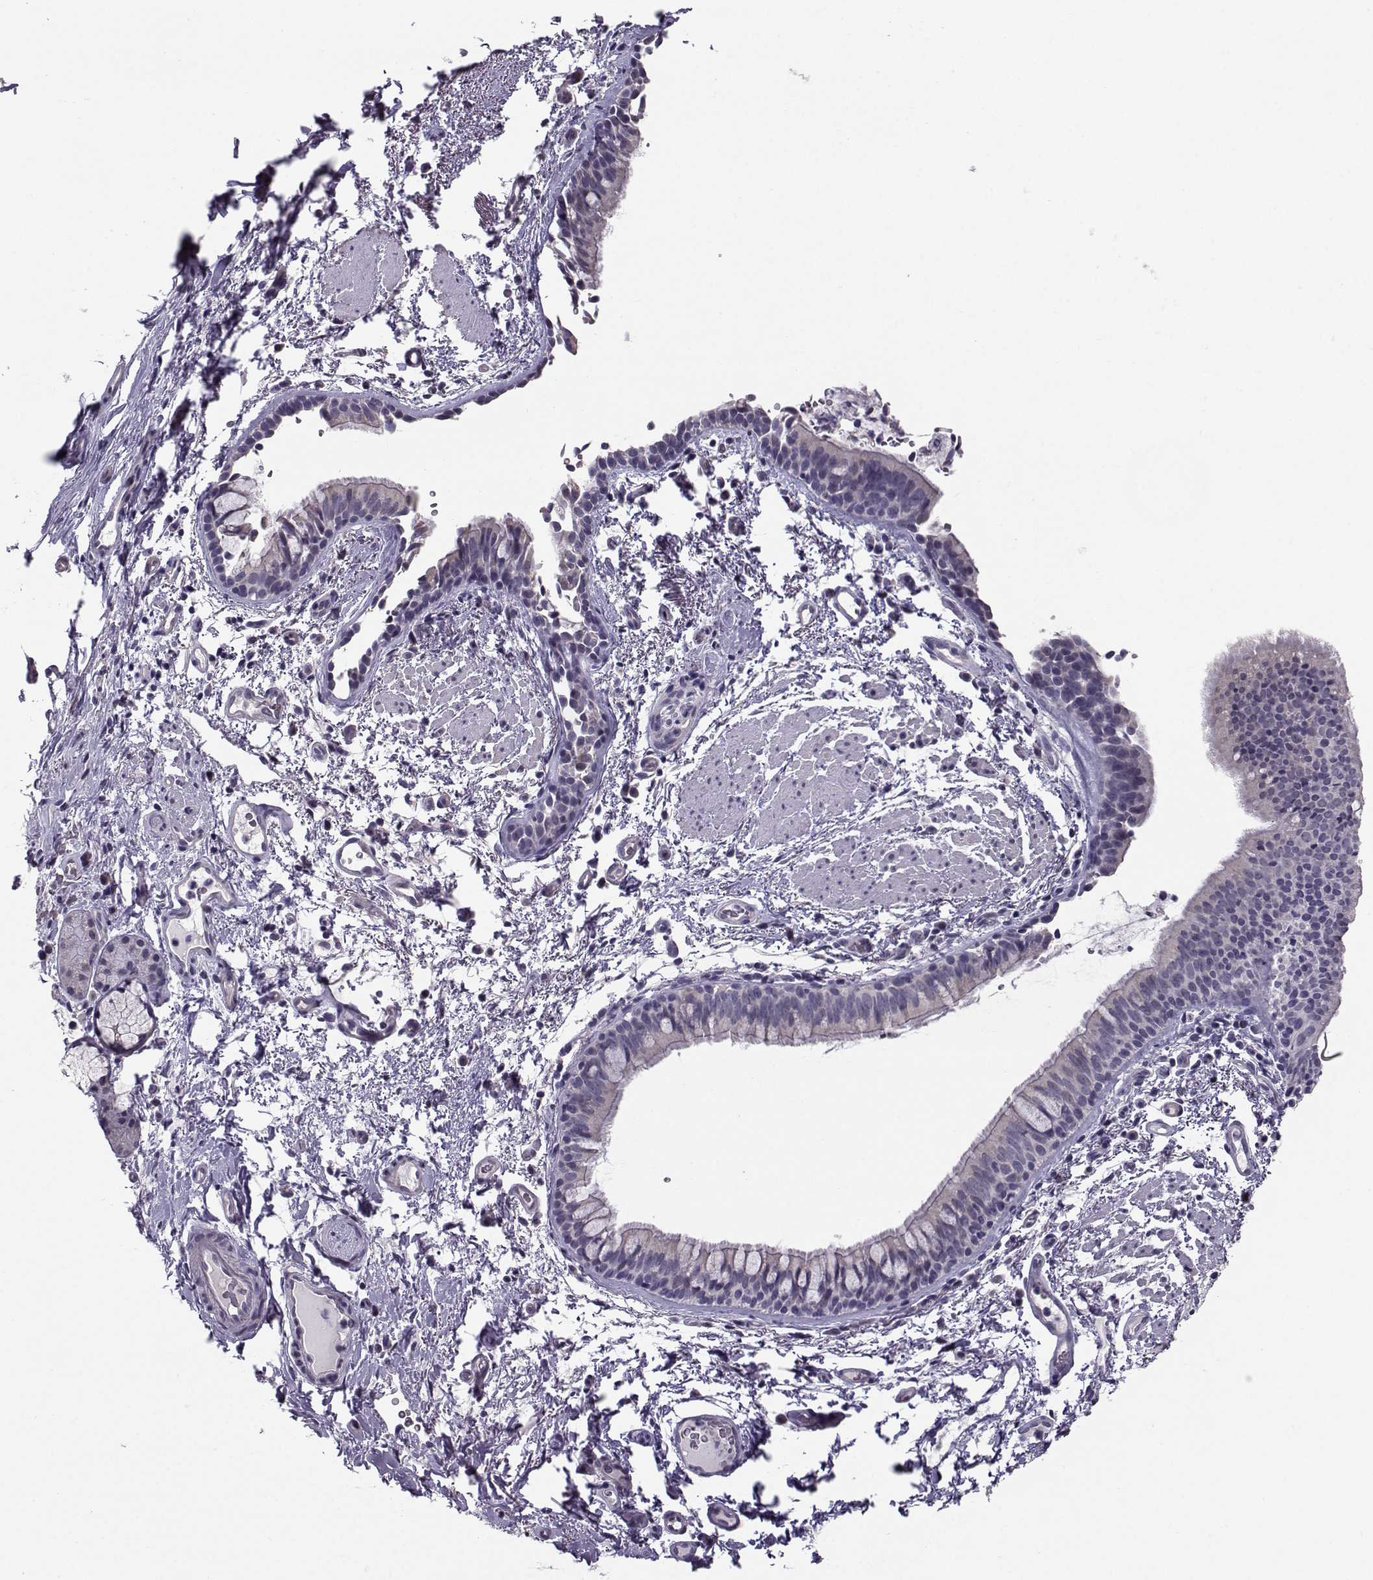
{"staining": {"intensity": "negative", "quantity": "none", "location": "none"}, "tissue": "bronchus", "cell_type": "Respiratory epithelial cells", "image_type": "normal", "snomed": [{"axis": "morphology", "description": "Normal tissue, NOS"}, {"axis": "topography", "description": "Bronchus"}], "caption": "Immunohistochemistry micrograph of benign bronchus: human bronchus stained with DAB (3,3'-diaminobenzidine) shows no significant protein expression in respiratory epithelial cells. The staining was performed using DAB to visualize the protein expression in brown, while the nuclei were stained in blue with hematoxylin (Magnification: 20x).", "gene": "TSPYL5", "patient": {"sex": "female", "age": 64}}